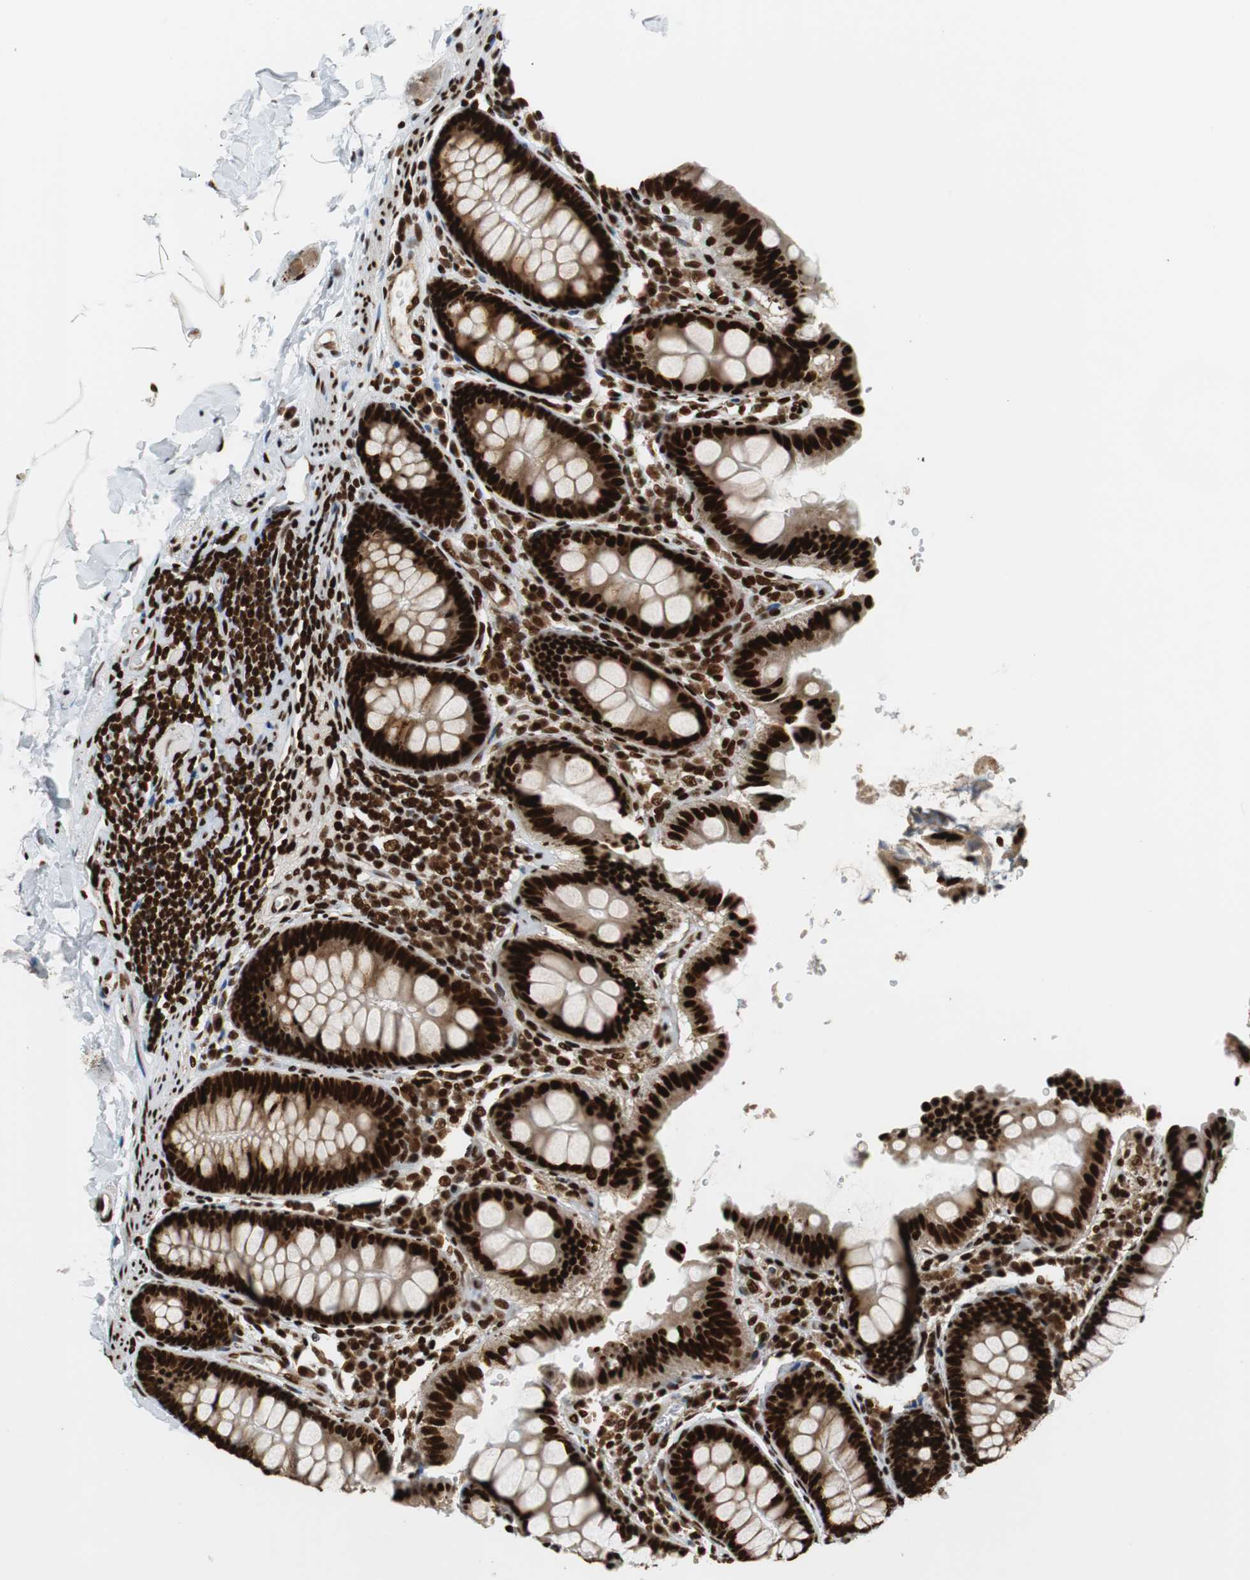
{"staining": {"intensity": "strong", "quantity": ">75%", "location": "nuclear"}, "tissue": "colon", "cell_type": "Endothelial cells", "image_type": "normal", "snomed": [{"axis": "morphology", "description": "Normal tissue, NOS"}, {"axis": "topography", "description": "Colon"}], "caption": "Immunohistochemical staining of normal human colon reveals >75% levels of strong nuclear protein staining in approximately >75% of endothelial cells.", "gene": "HDAC1", "patient": {"sex": "female", "age": 61}}